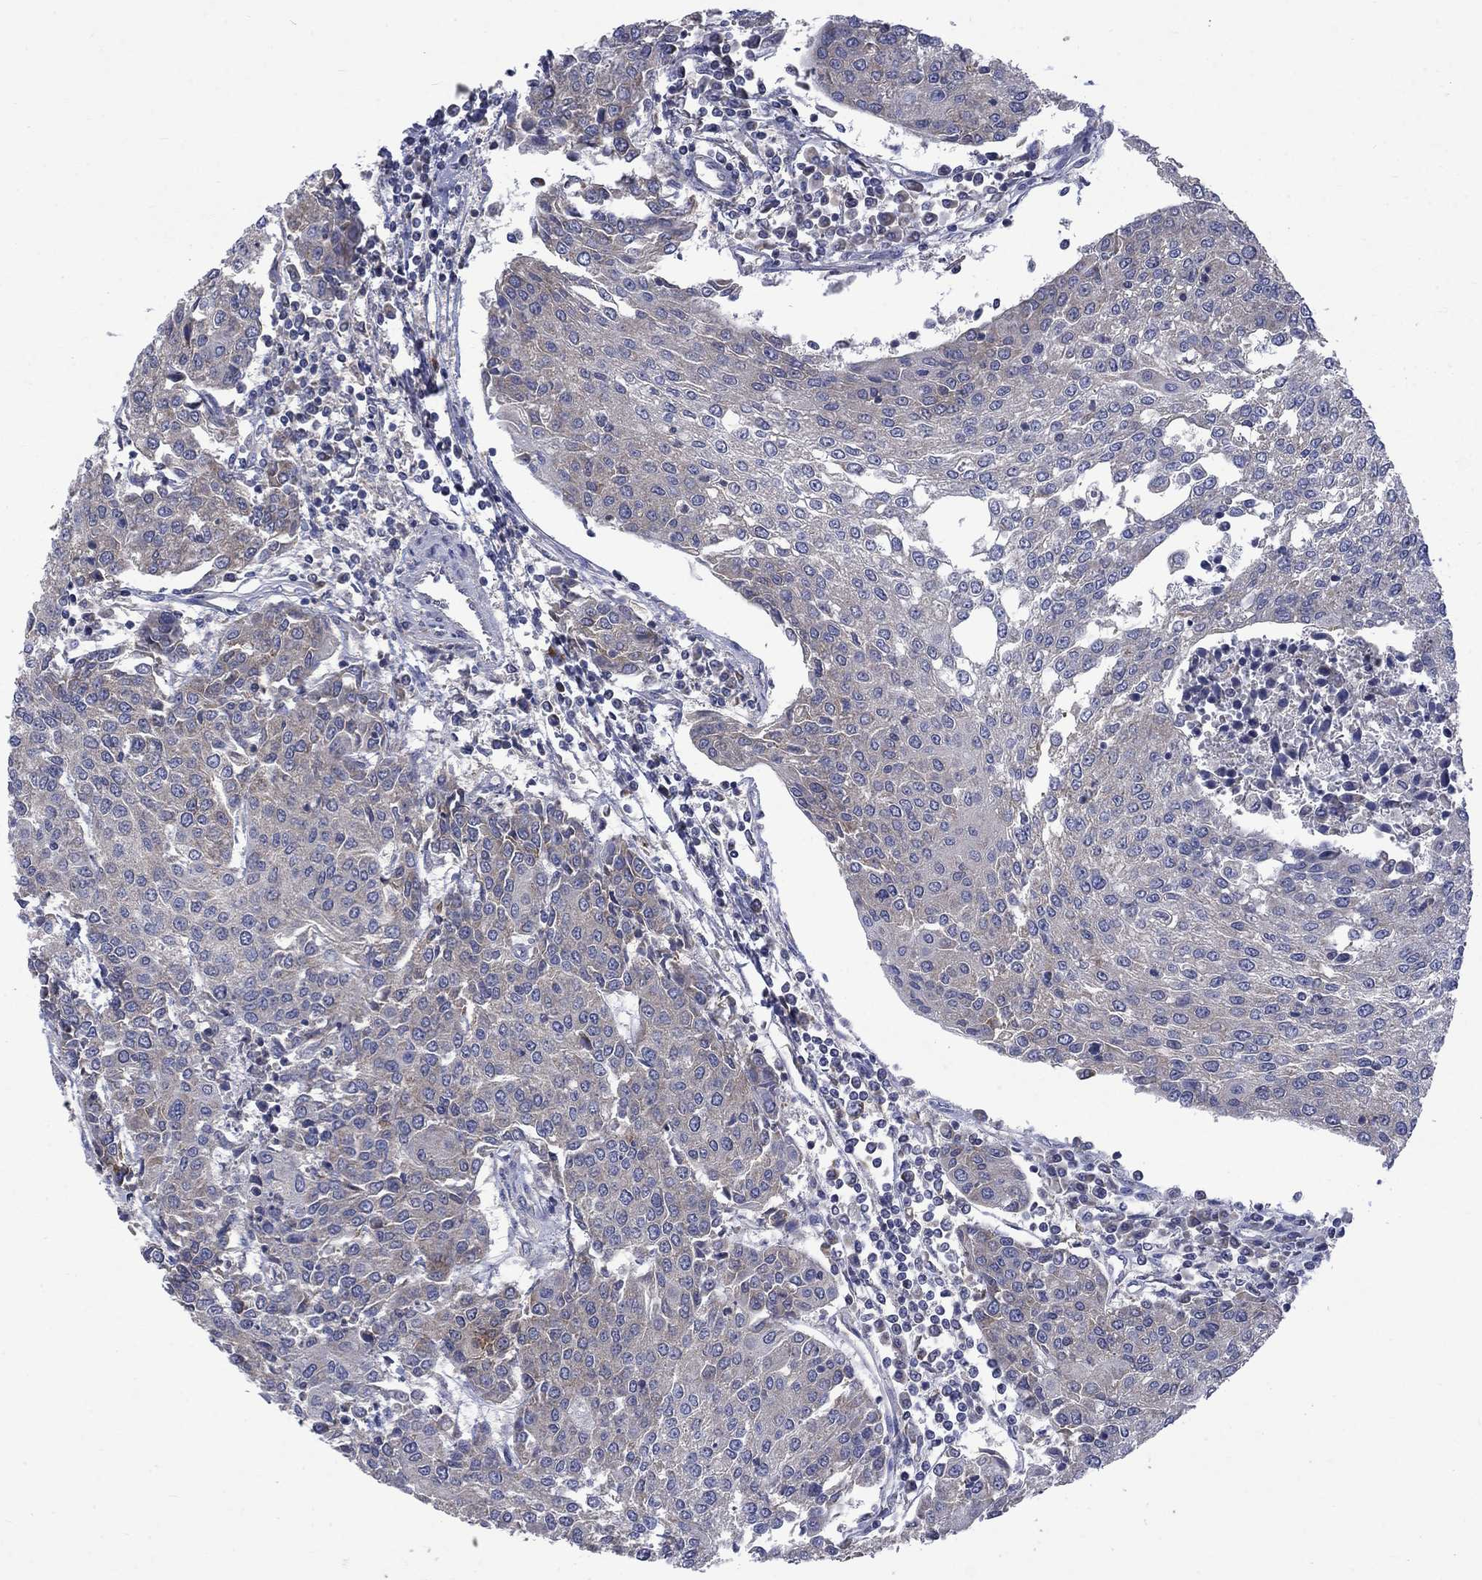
{"staining": {"intensity": "moderate", "quantity": "<25%", "location": "cytoplasmic/membranous"}, "tissue": "urothelial cancer", "cell_type": "Tumor cells", "image_type": "cancer", "snomed": [{"axis": "morphology", "description": "Urothelial carcinoma, High grade"}, {"axis": "topography", "description": "Urinary bladder"}], "caption": "IHC of high-grade urothelial carcinoma shows low levels of moderate cytoplasmic/membranous expression in about <25% of tumor cells. (Brightfield microscopy of DAB IHC at high magnification).", "gene": "HSPA12A", "patient": {"sex": "female", "age": 85}}